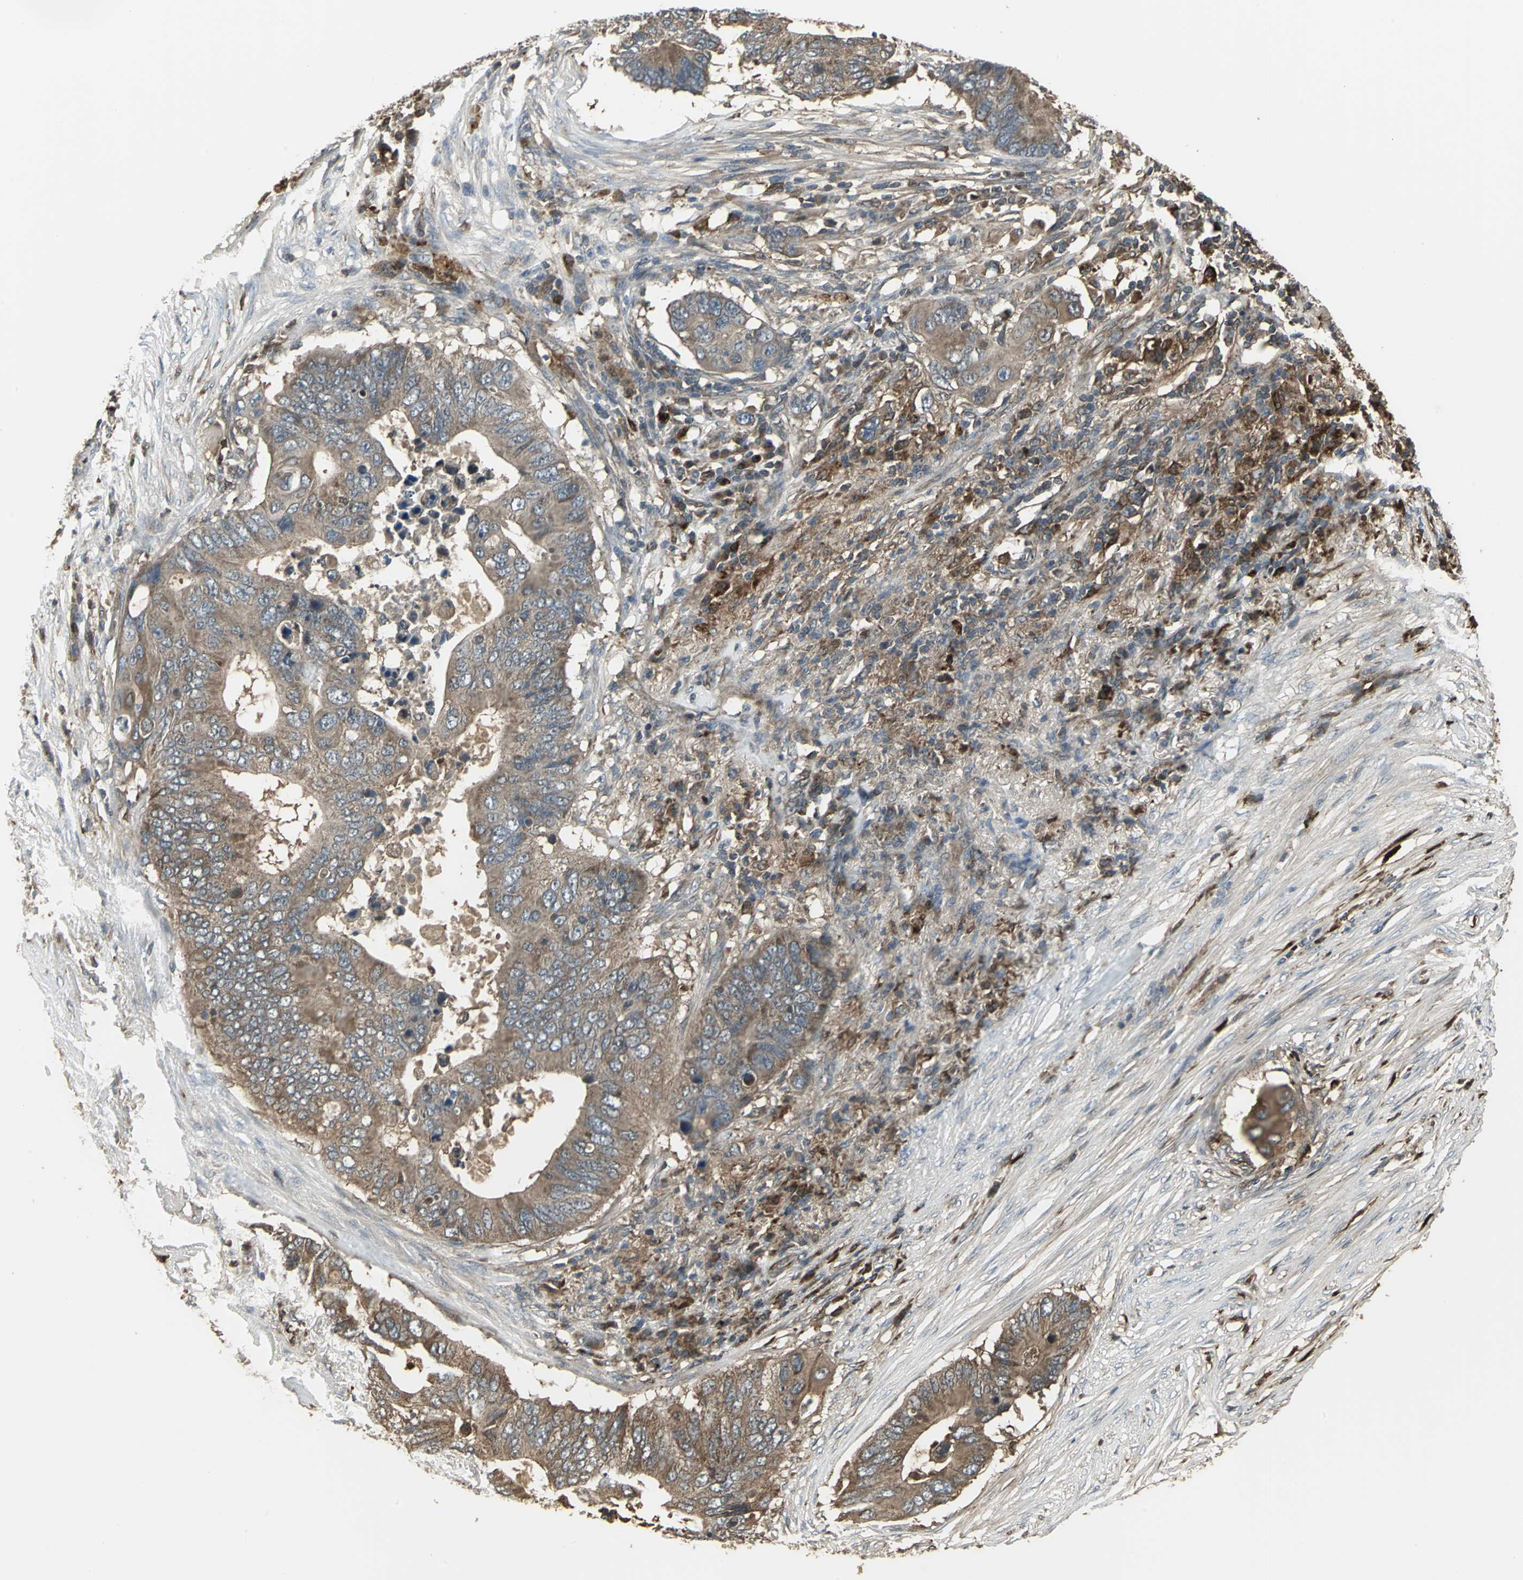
{"staining": {"intensity": "moderate", "quantity": ">75%", "location": "cytoplasmic/membranous"}, "tissue": "colorectal cancer", "cell_type": "Tumor cells", "image_type": "cancer", "snomed": [{"axis": "morphology", "description": "Adenocarcinoma, NOS"}, {"axis": "topography", "description": "Colon"}], "caption": "The micrograph exhibits a brown stain indicating the presence of a protein in the cytoplasmic/membranous of tumor cells in colorectal cancer (adenocarcinoma).", "gene": "PRXL2B", "patient": {"sex": "male", "age": 71}}